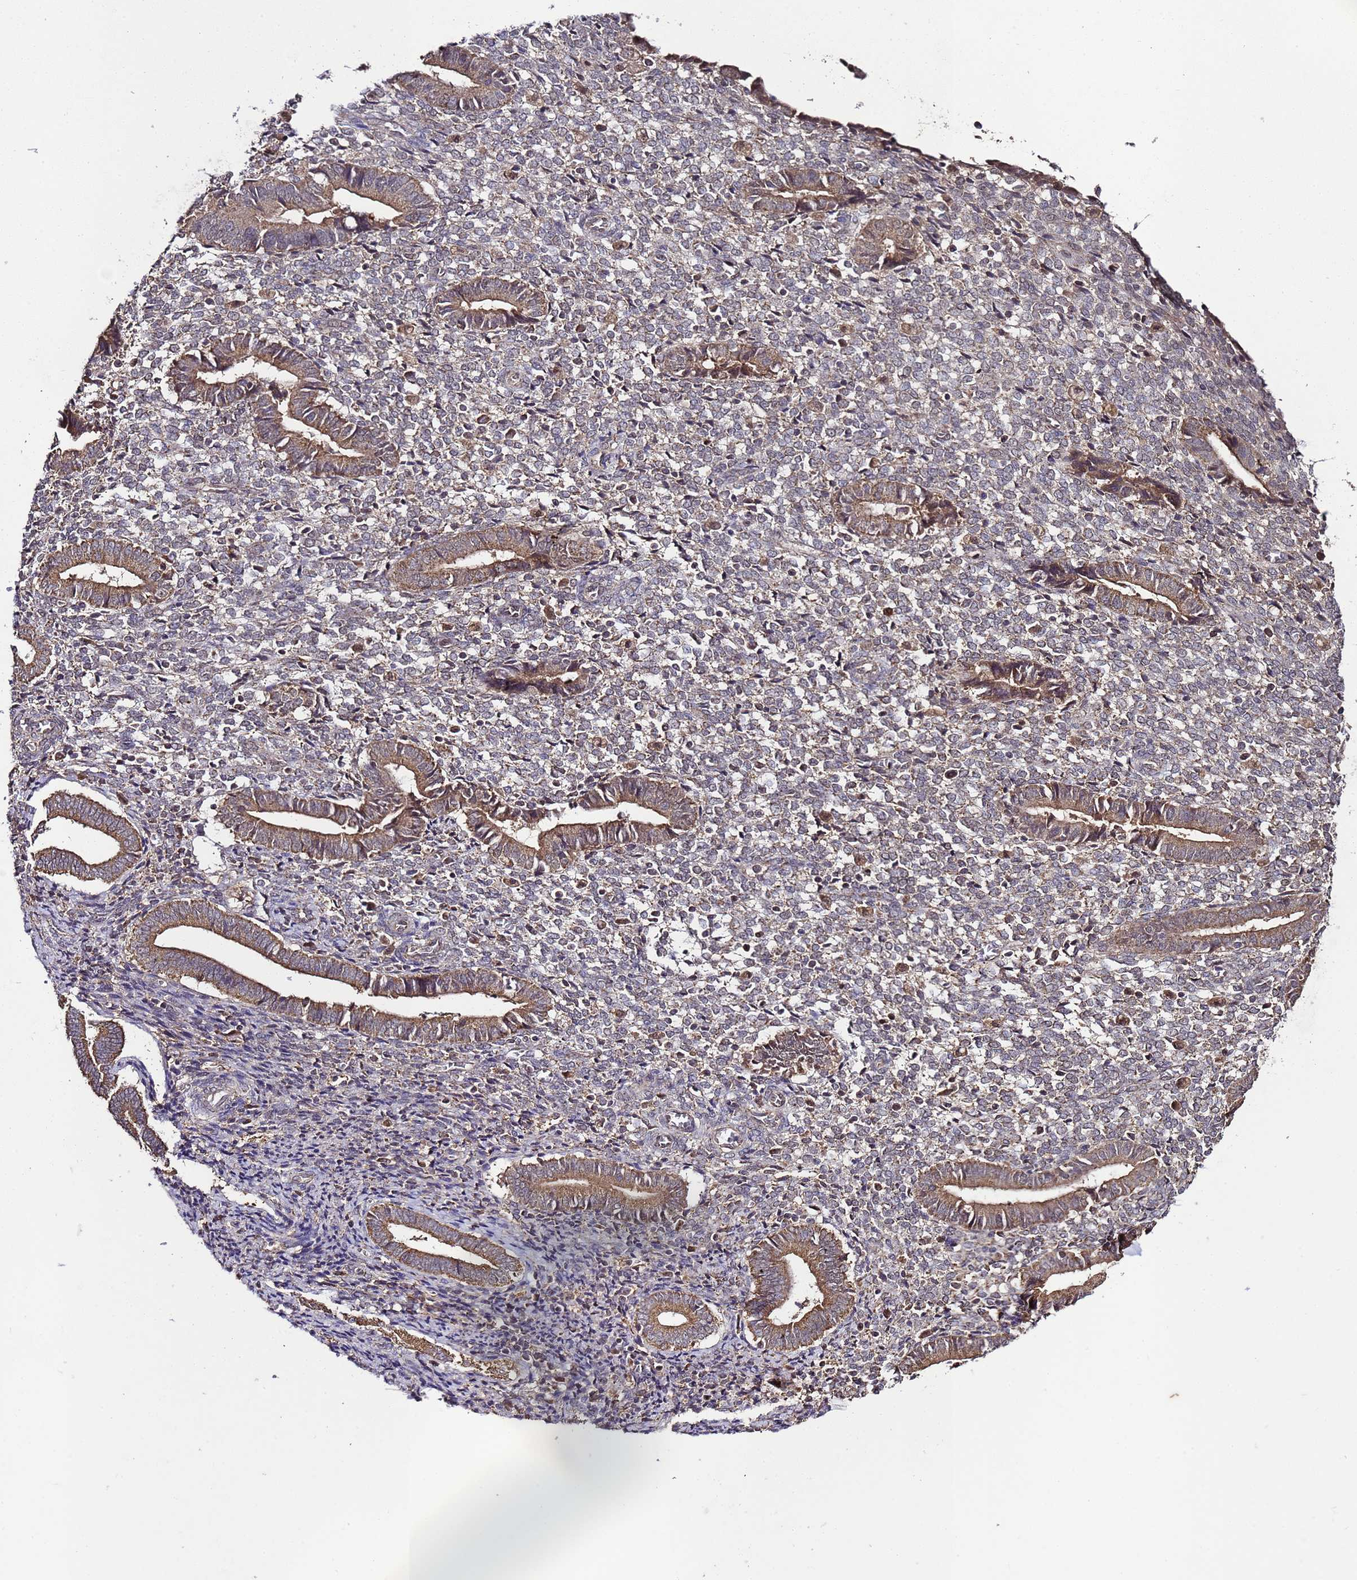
{"staining": {"intensity": "moderate", "quantity": "<25%", "location": "cytoplasmic/membranous"}, "tissue": "endometrium", "cell_type": "Cells in endometrial stroma", "image_type": "normal", "snomed": [{"axis": "morphology", "description": "Normal tissue, NOS"}, {"axis": "topography", "description": "Other"}, {"axis": "topography", "description": "Endometrium"}], "caption": "Endometrium stained with a brown dye displays moderate cytoplasmic/membranous positive positivity in about <25% of cells in endometrial stroma.", "gene": "HSPBAP1", "patient": {"sex": "female", "age": 44}}